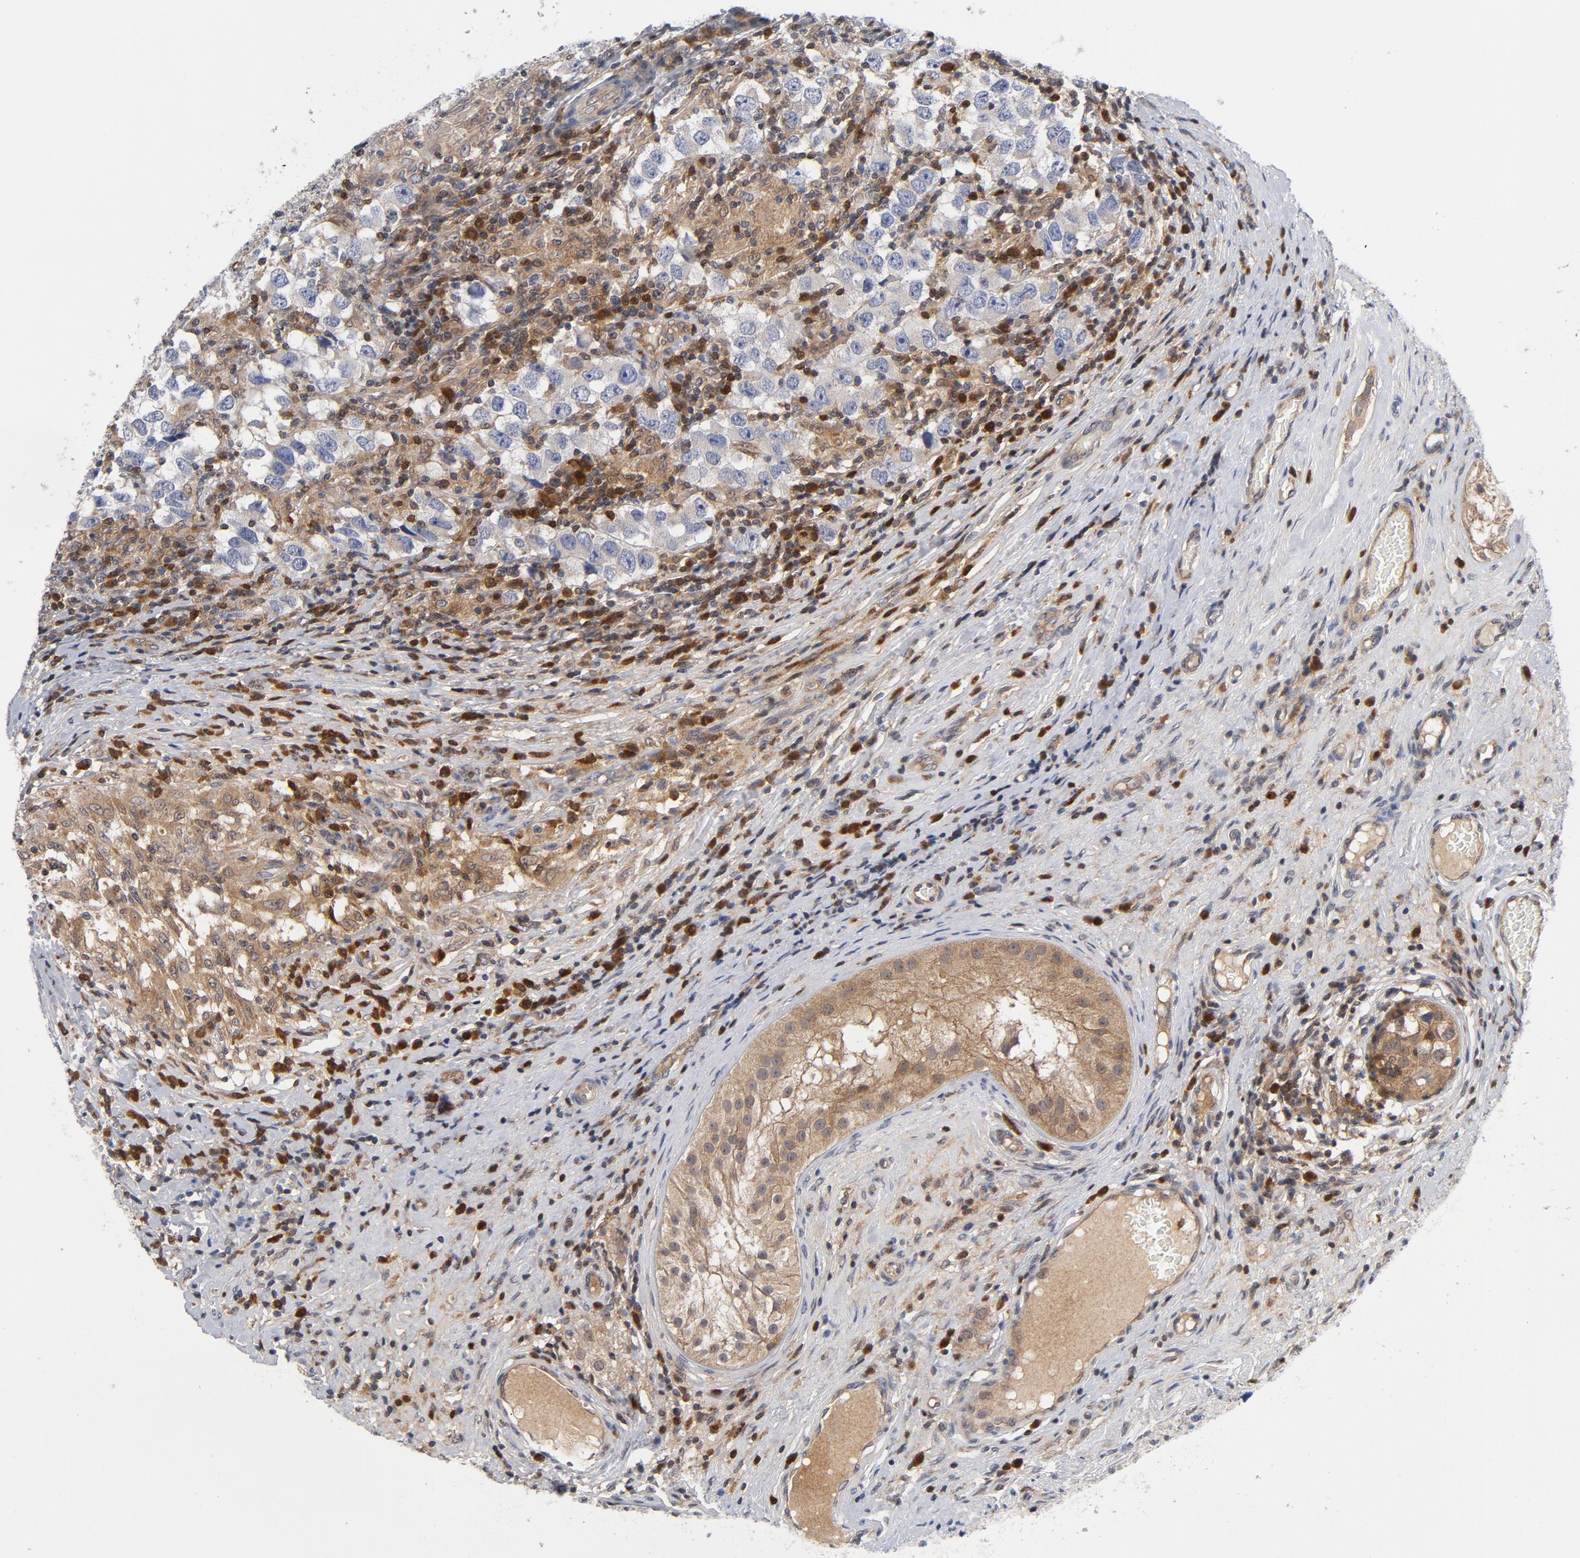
{"staining": {"intensity": "weak", "quantity": "25%-75%", "location": "cytoplasmic/membranous"}, "tissue": "testis cancer", "cell_type": "Tumor cells", "image_type": "cancer", "snomed": [{"axis": "morphology", "description": "Carcinoma, Embryonal, NOS"}, {"axis": "topography", "description": "Testis"}], "caption": "Immunohistochemical staining of human testis cancer (embryonal carcinoma) reveals low levels of weak cytoplasmic/membranous protein positivity in about 25%-75% of tumor cells.", "gene": "TRADD", "patient": {"sex": "male", "age": 21}}